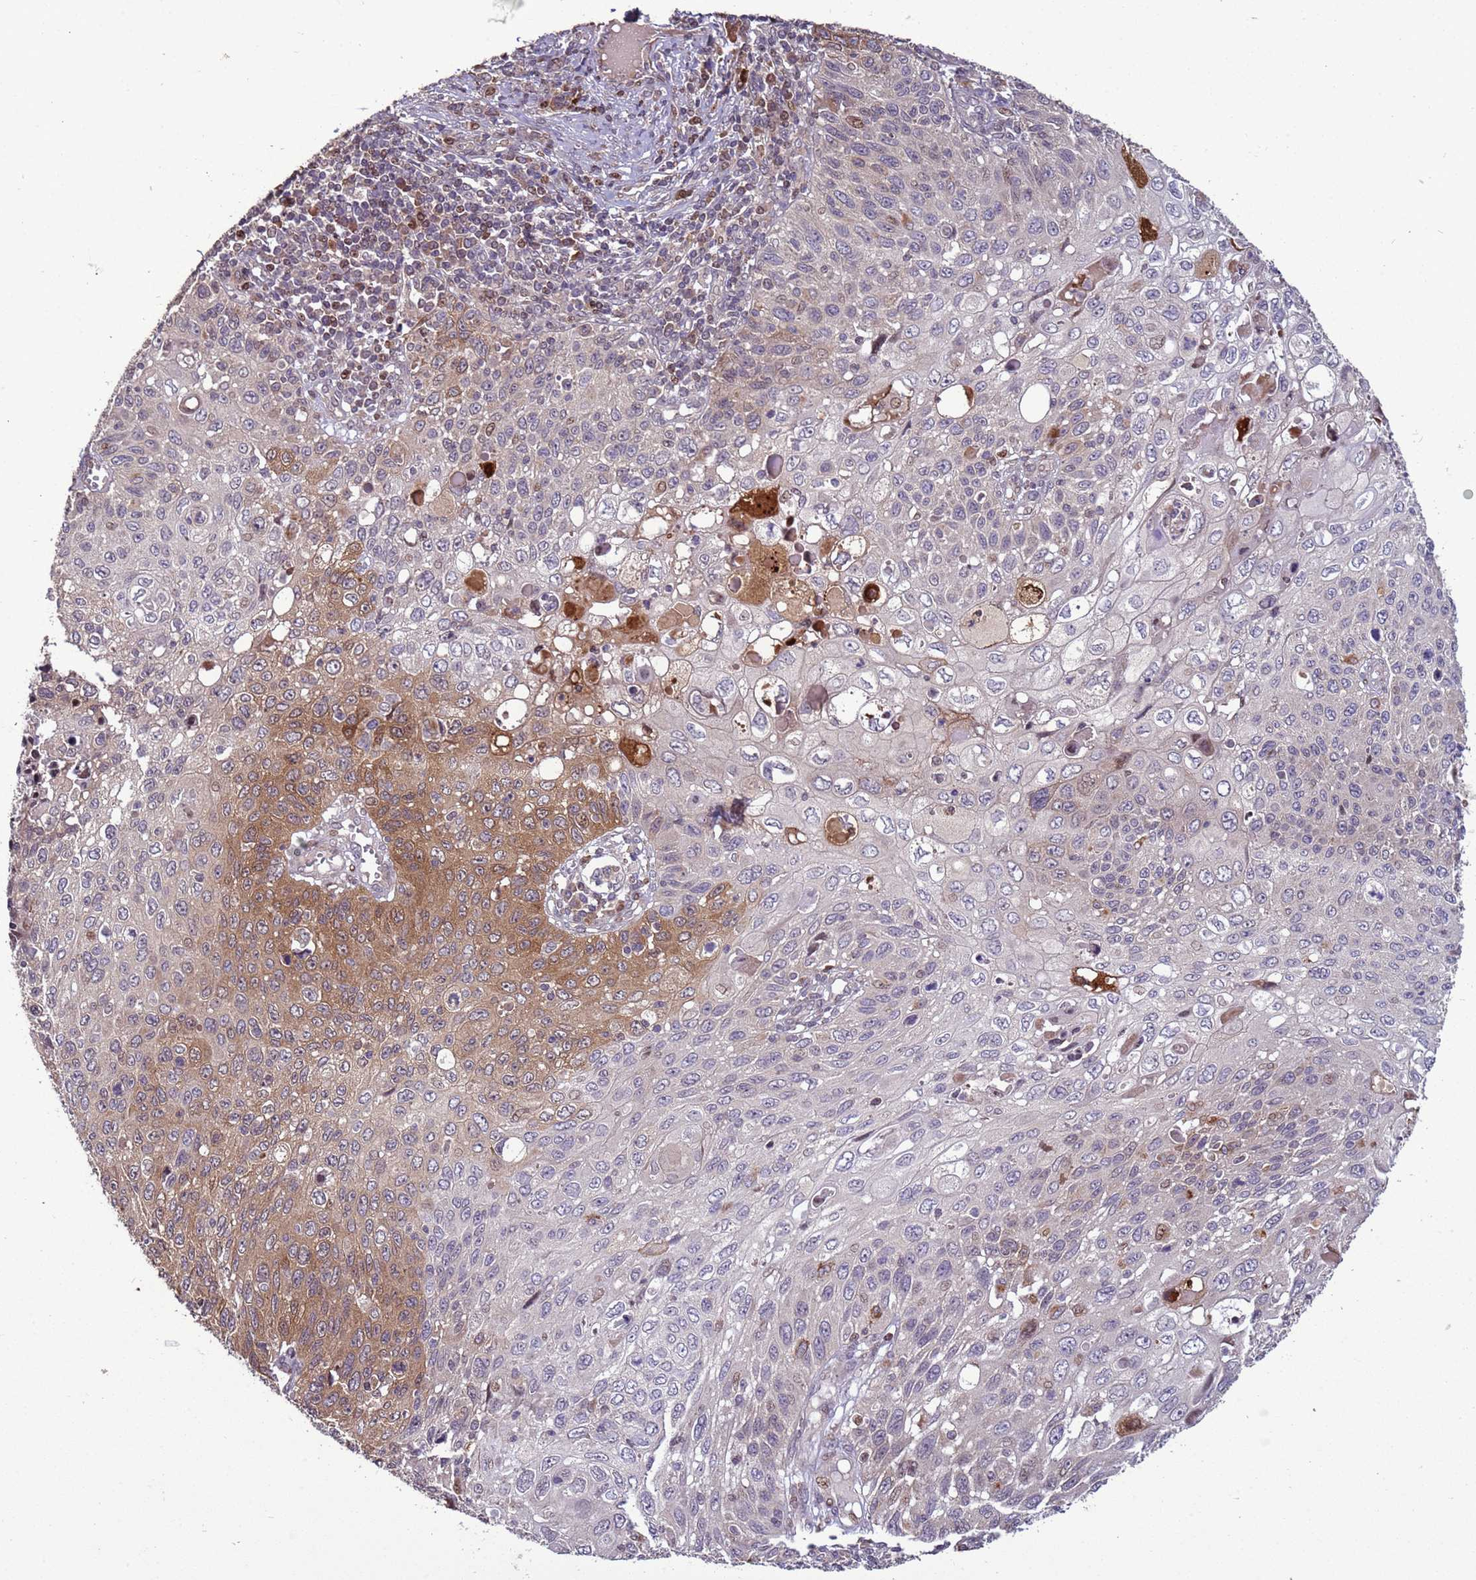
{"staining": {"intensity": "moderate", "quantity": "<25%", "location": "cytoplasmic/membranous,nuclear"}, "tissue": "cervical cancer", "cell_type": "Tumor cells", "image_type": "cancer", "snomed": [{"axis": "morphology", "description": "Squamous cell carcinoma, NOS"}, {"axis": "topography", "description": "Cervix"}], "caption": "Moderate cytoplasmic/membranous and nuclear expression is appreciated in about <25% of tumor cells in cervical cancer (squamous cell carcinoma). (Stains: DAB (3,3'-diaminobenzidine) in brown, nuclei in blue, Microscopy: brightfield microscopy at high magnification).", "gene": "HGH1", "patient": {"sex": "female", "age": 70}}